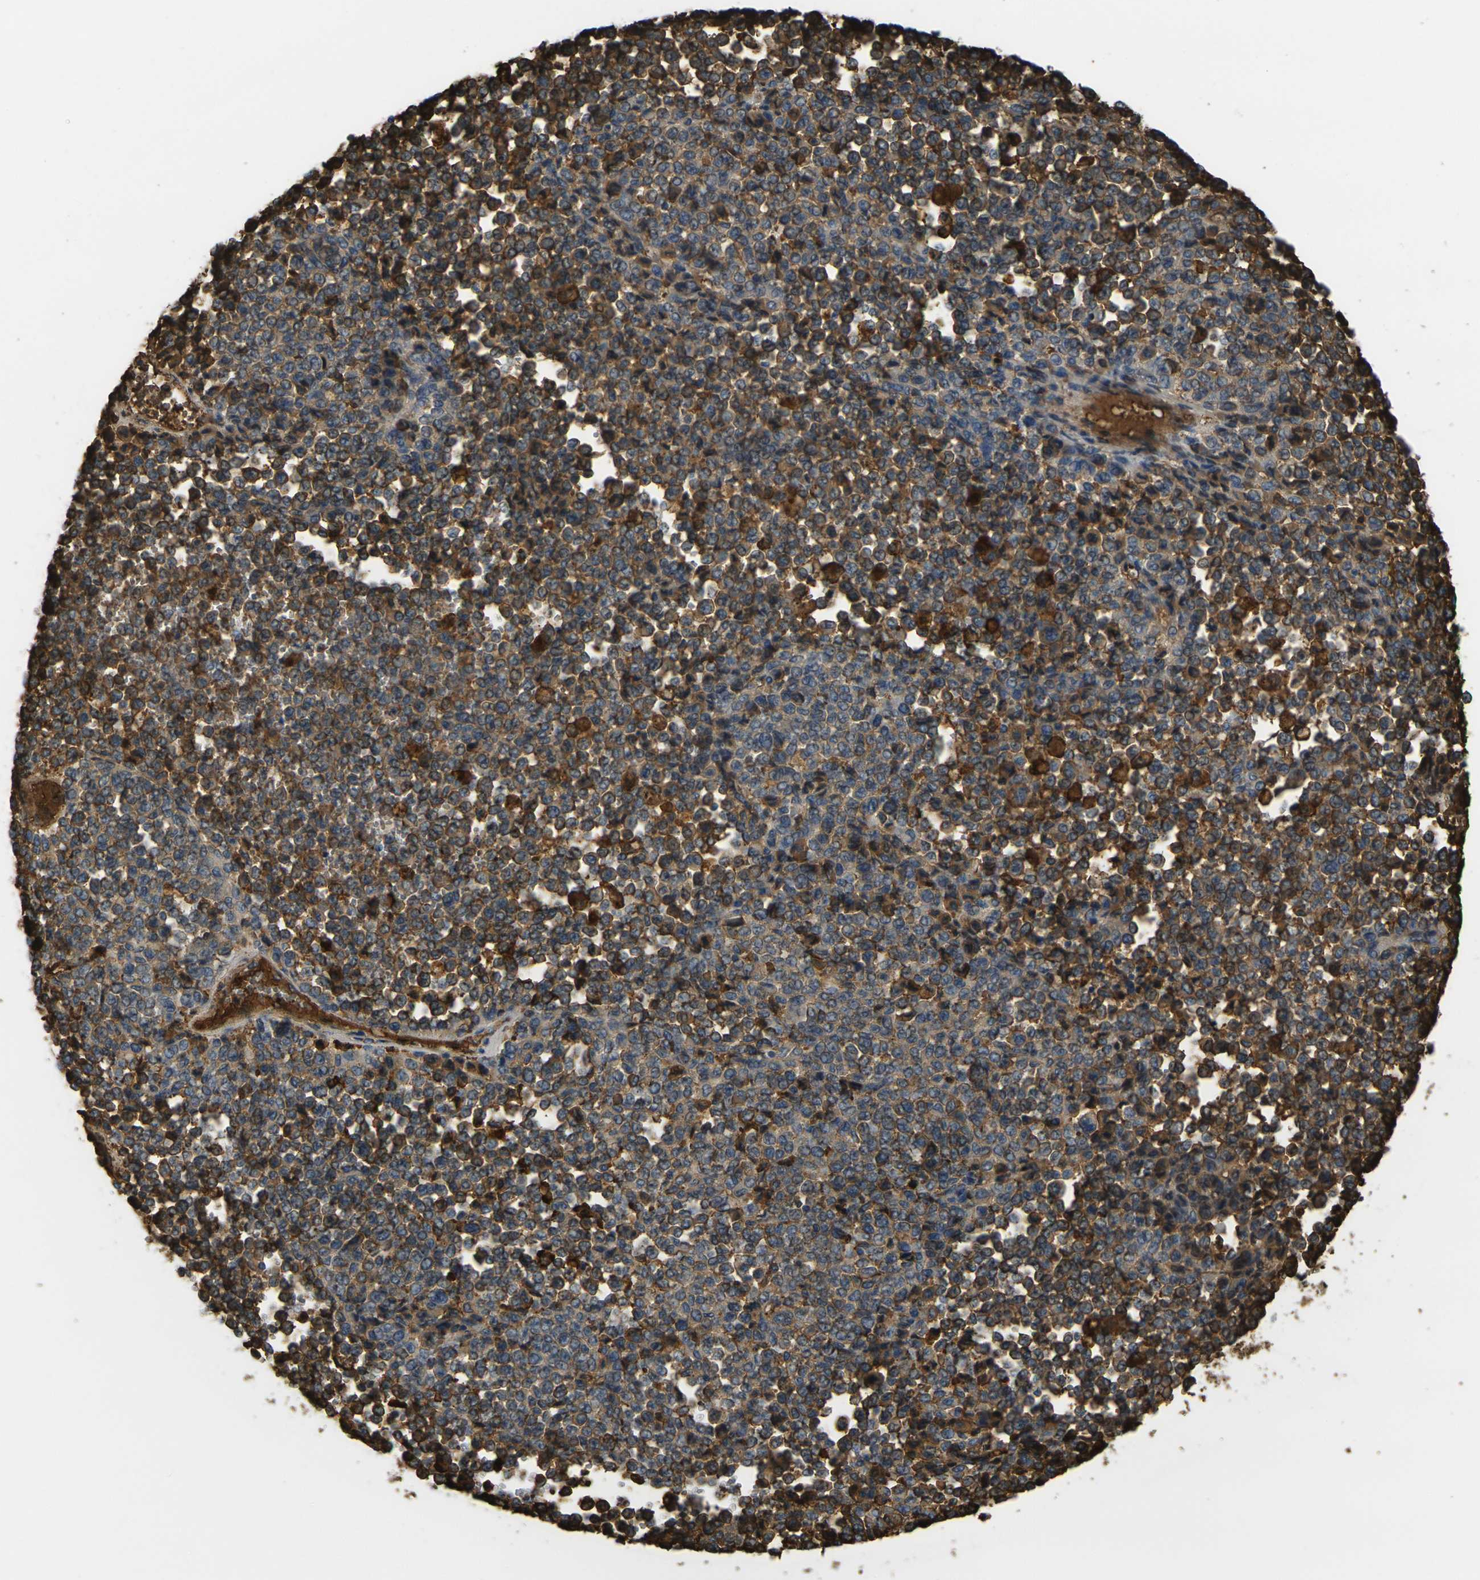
{"staining": {"intensity": "moderate", "quantity": ">75%", "location": "cytoplasmic/membranous"}, "tissue": "melanoma", "cell_type": "Tumor cells", "image_type": "cancer", "snomed": [{"axis": "morphology", "description": "Malignant melanoma, Metastatic site"}, {"axis": "topography", "description": "Pancreas"}], "caption": "The image displays immunohistochemical staining of malignant melanoma (metastatic site). There is moderate cytoplasmic/membranous staining is appreciated in approximately >75% of tumor cells.", "gene": "PLCD1", "patient": {"sex": "female", "age": 30}}